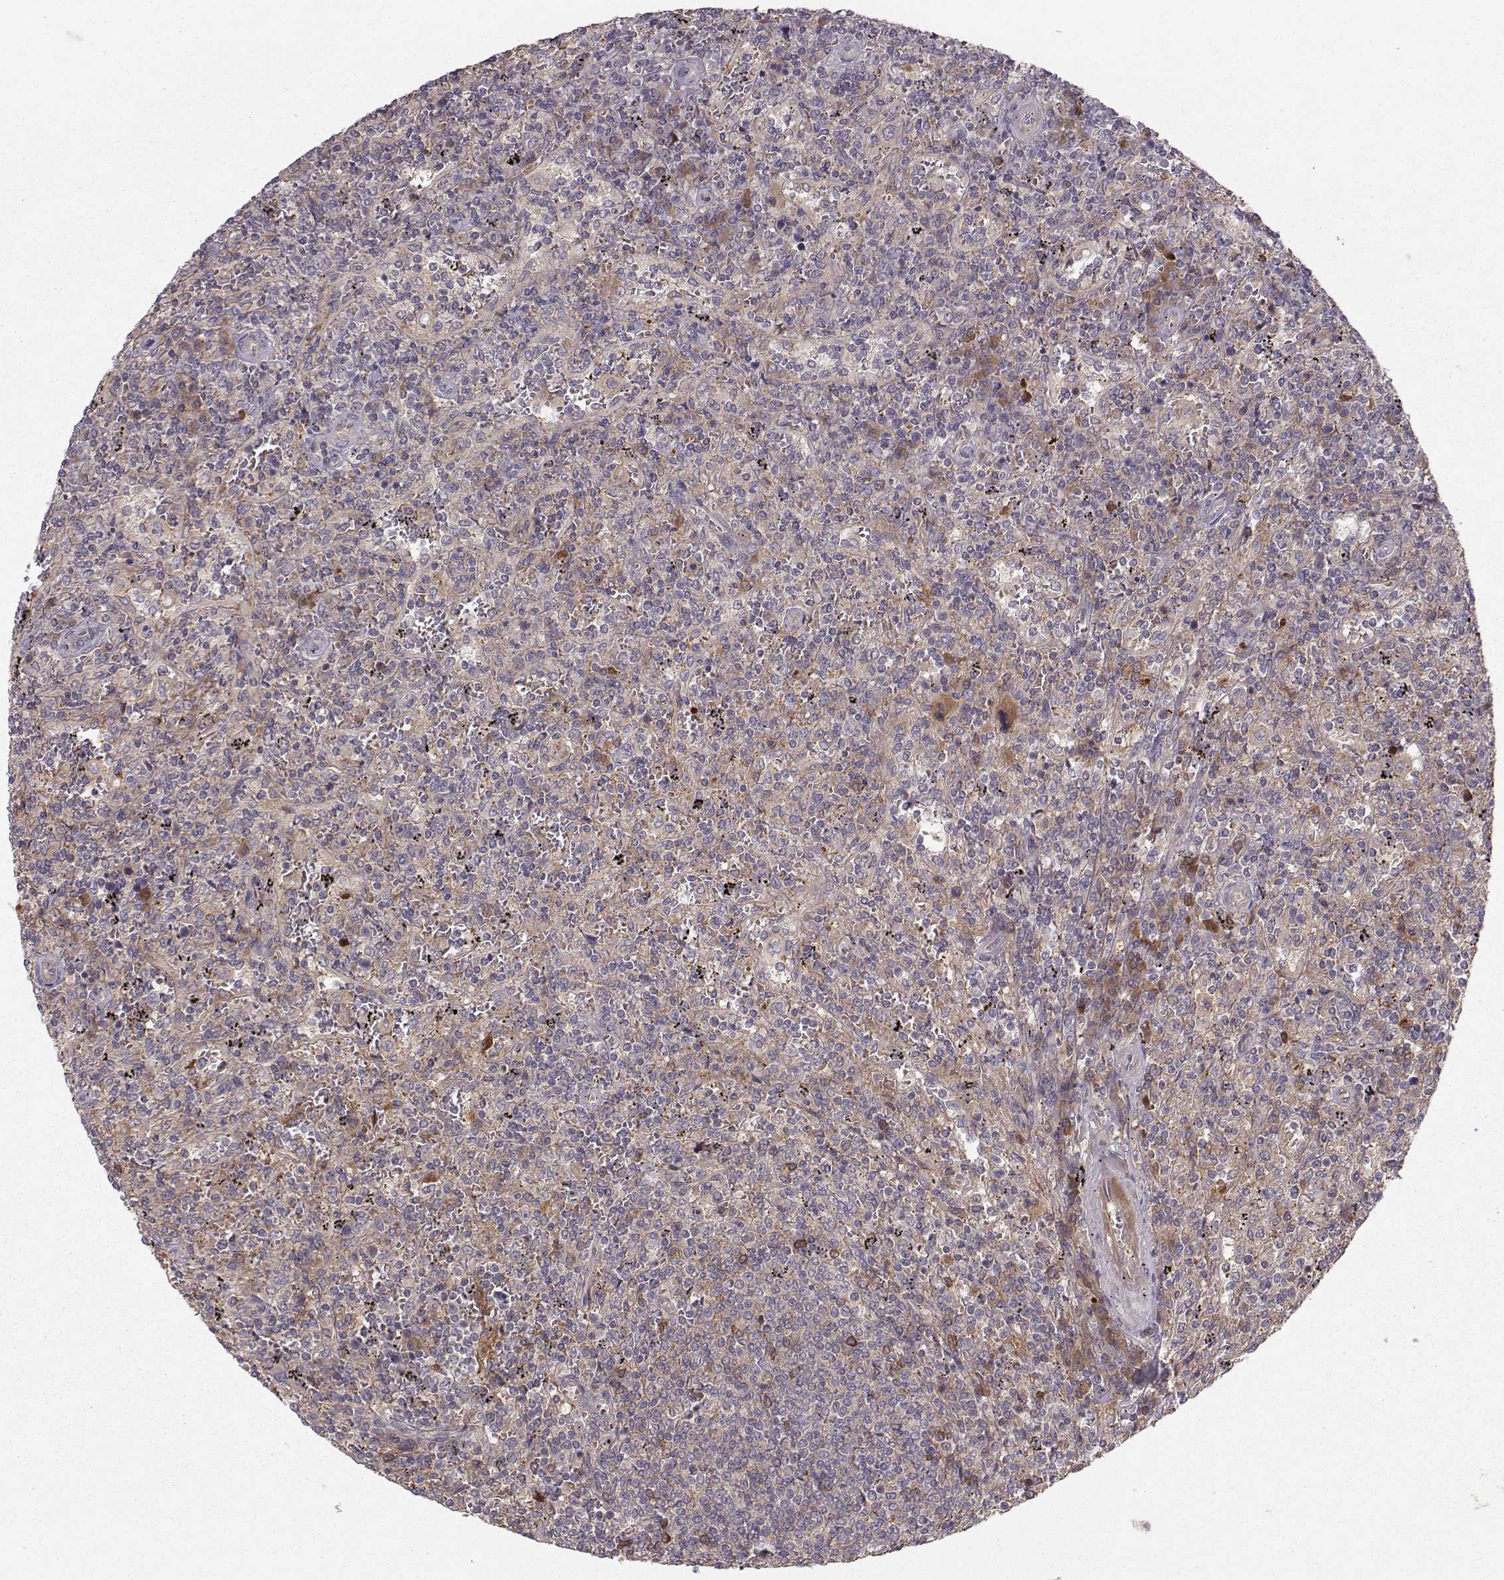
{"staining": {"intensity": "weak", "quantity": "25%-75%", "location": "cytoplasmic/membranous"}, "tissue": "lymphoma", "cell_type": "Tumor cells", "image_type": "cancer", "snomed": [{"axis": "morphology", "description": "Malignant lymphoma, non-Hodgkin's type, Low grade"}, {"axis": "topography", "description": "Spleen"}], "caption": "The micrograph demonstrates staining of malignant lymphoma, non-Hodgkin's type (low-grade), revealing weak cytoplasmic/membranous protein positivity (brown color) within tumor cells.", "gene": "WNT6", "patient": {"sex": "male", "age": 62}}